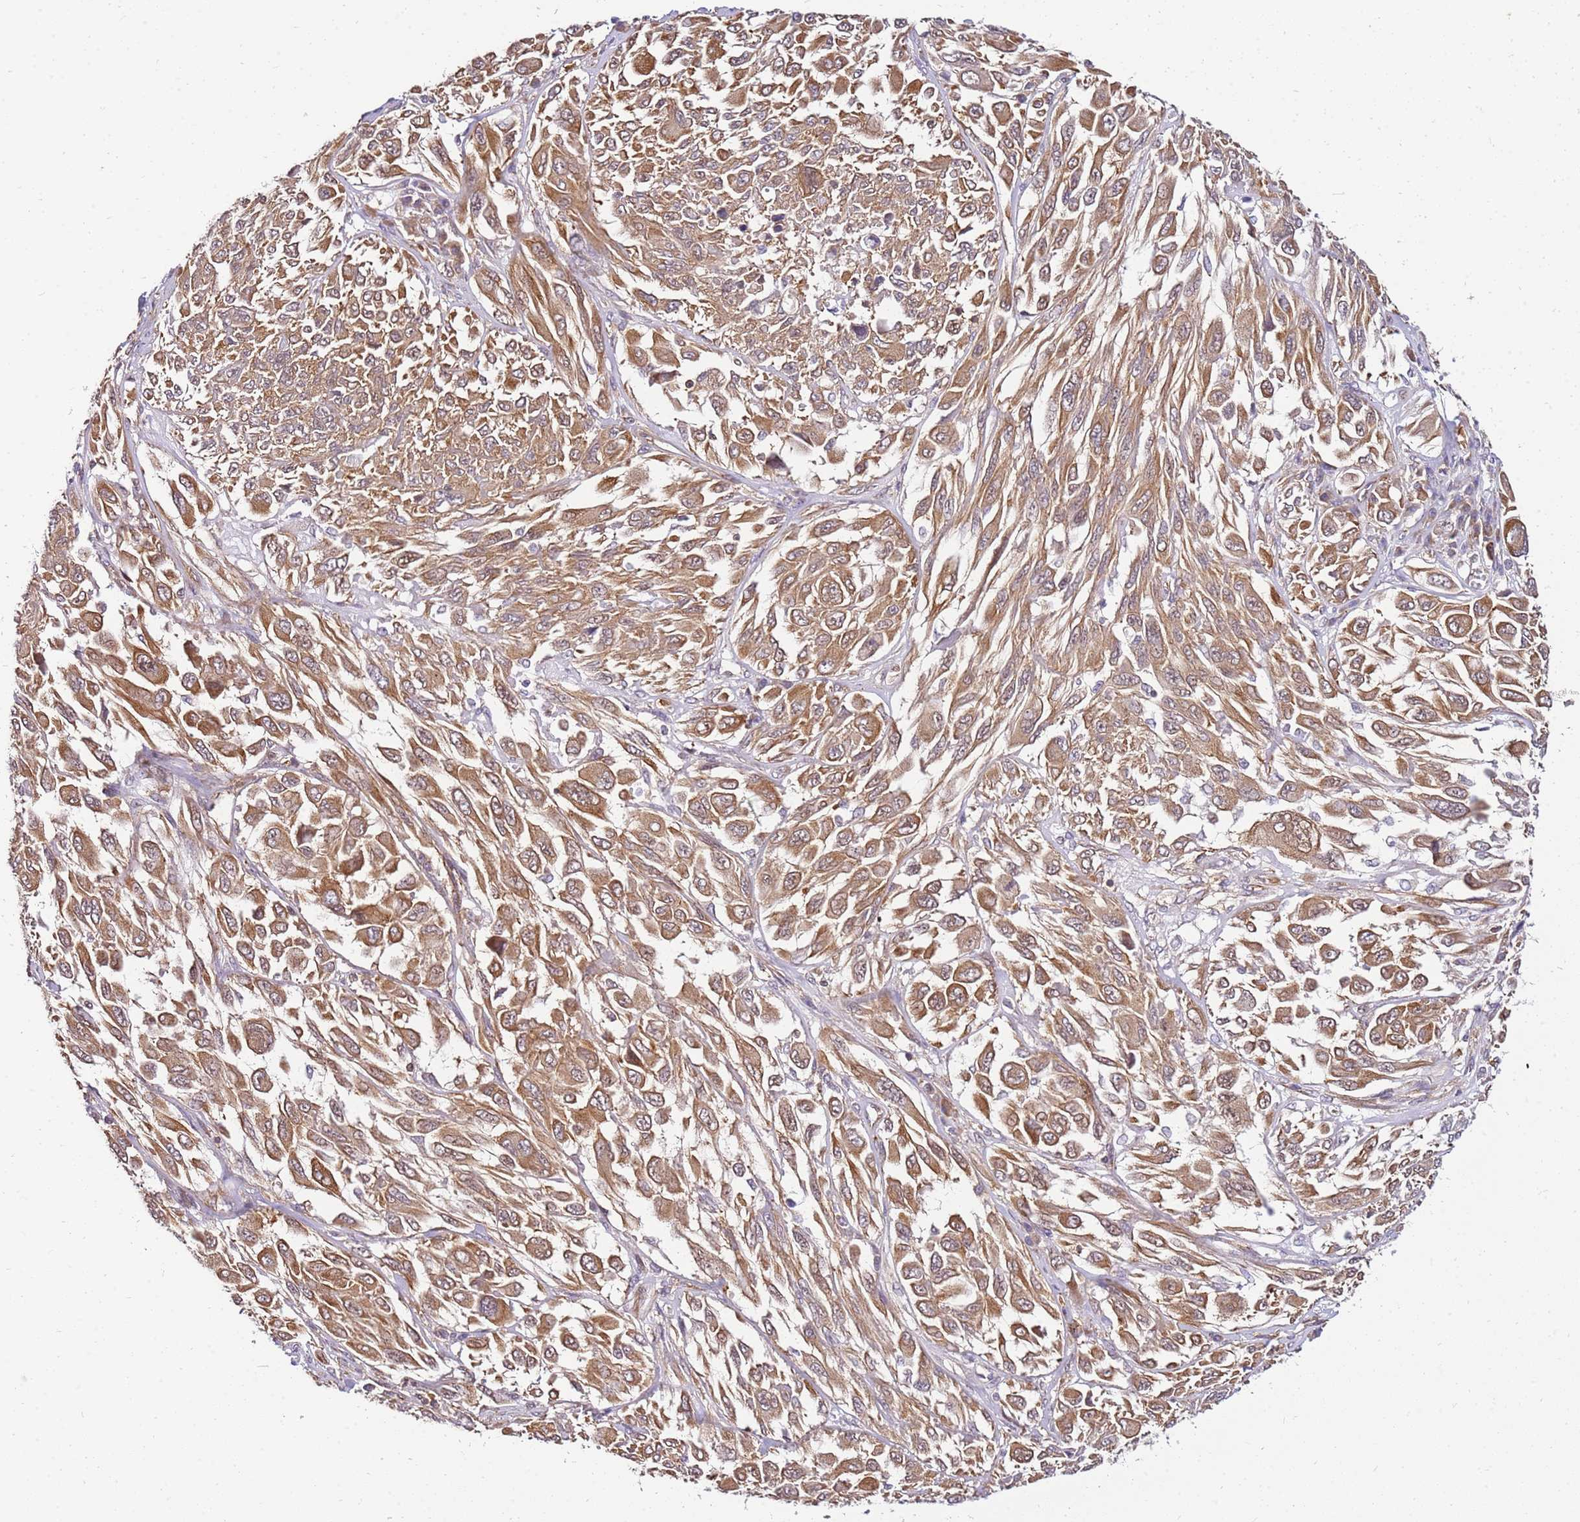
{"staining": {"intensity": "moderate", "quantity": ">75%", "location": "cytoplasmic/membranous"}, "tissue": "melanoma", "cell_type": "Tumor cells", "image_type": "cancer", "snomed": [{"axis": "morphology", "description": "Malignant melanoma, NOS"}, {"axis": "topography", "description": "Skin"}], "caption": "DAB immunohistochemical staining of human melanoma shows moderate cytoplasmic/membranous protein expression in about >75% of tumor cells. (brown staining indicates protein expression, while blue staining denotes nuclei).", "gene": "PIH1D1", "patient": {"sex": "female", "age": 91}}